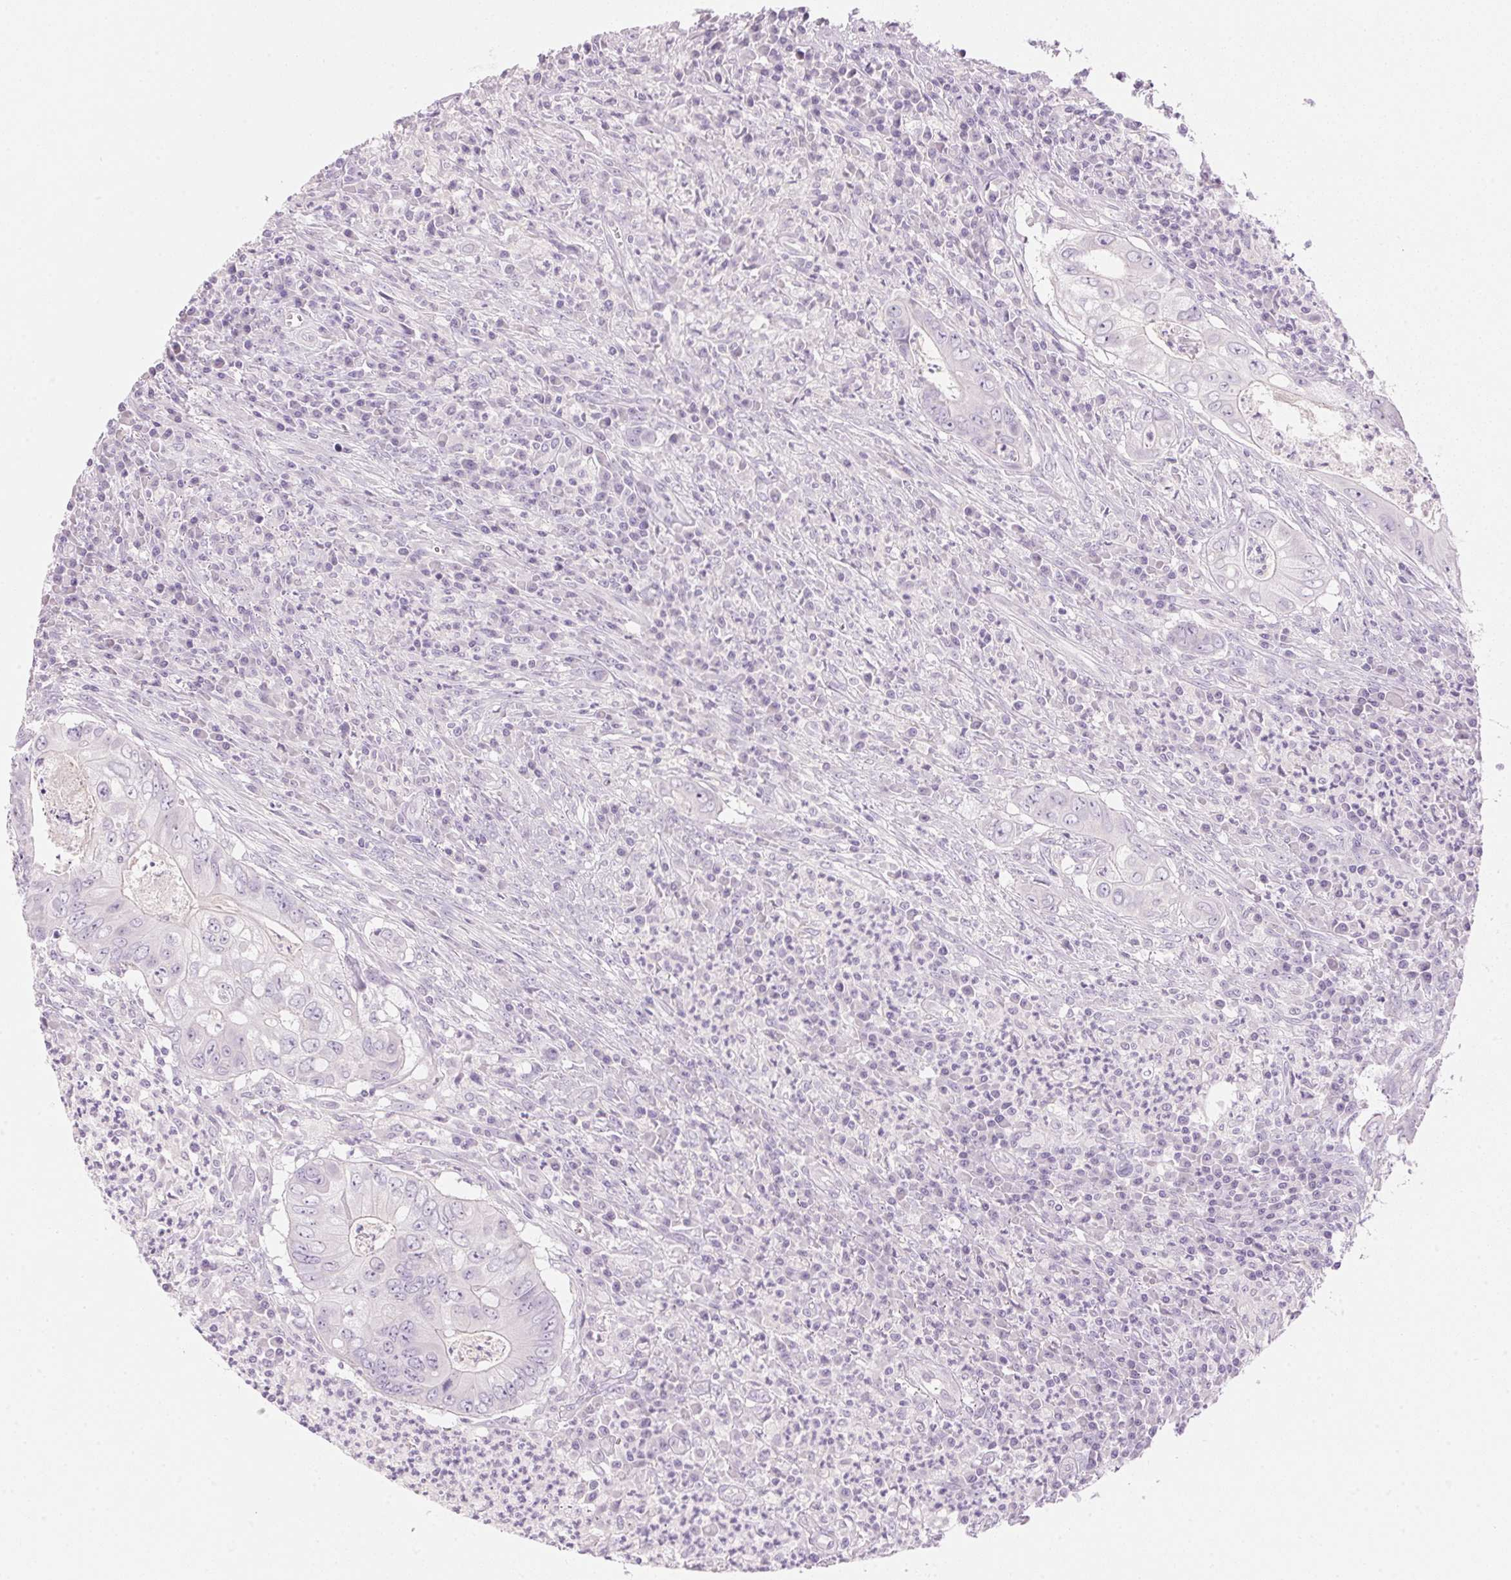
{"staining": {"intensity": "negative", "quantity": "none", "location": "none"}, "tissue": "colorectal cancer", "cell_type": "Tumor cells", "image_type": "cancer", "snomed": [{"axis": "morphology", "description": "Adenocarcinoma, NOS"}, {"axis": "topography", "description": "Colon"}], "caption": "Colorectal cancer was stained to show a protein in brown. There is no significant positivity in tumor cells.", "gene": "HSD17B2", "patient": {"sex": "female", "age": 74}}